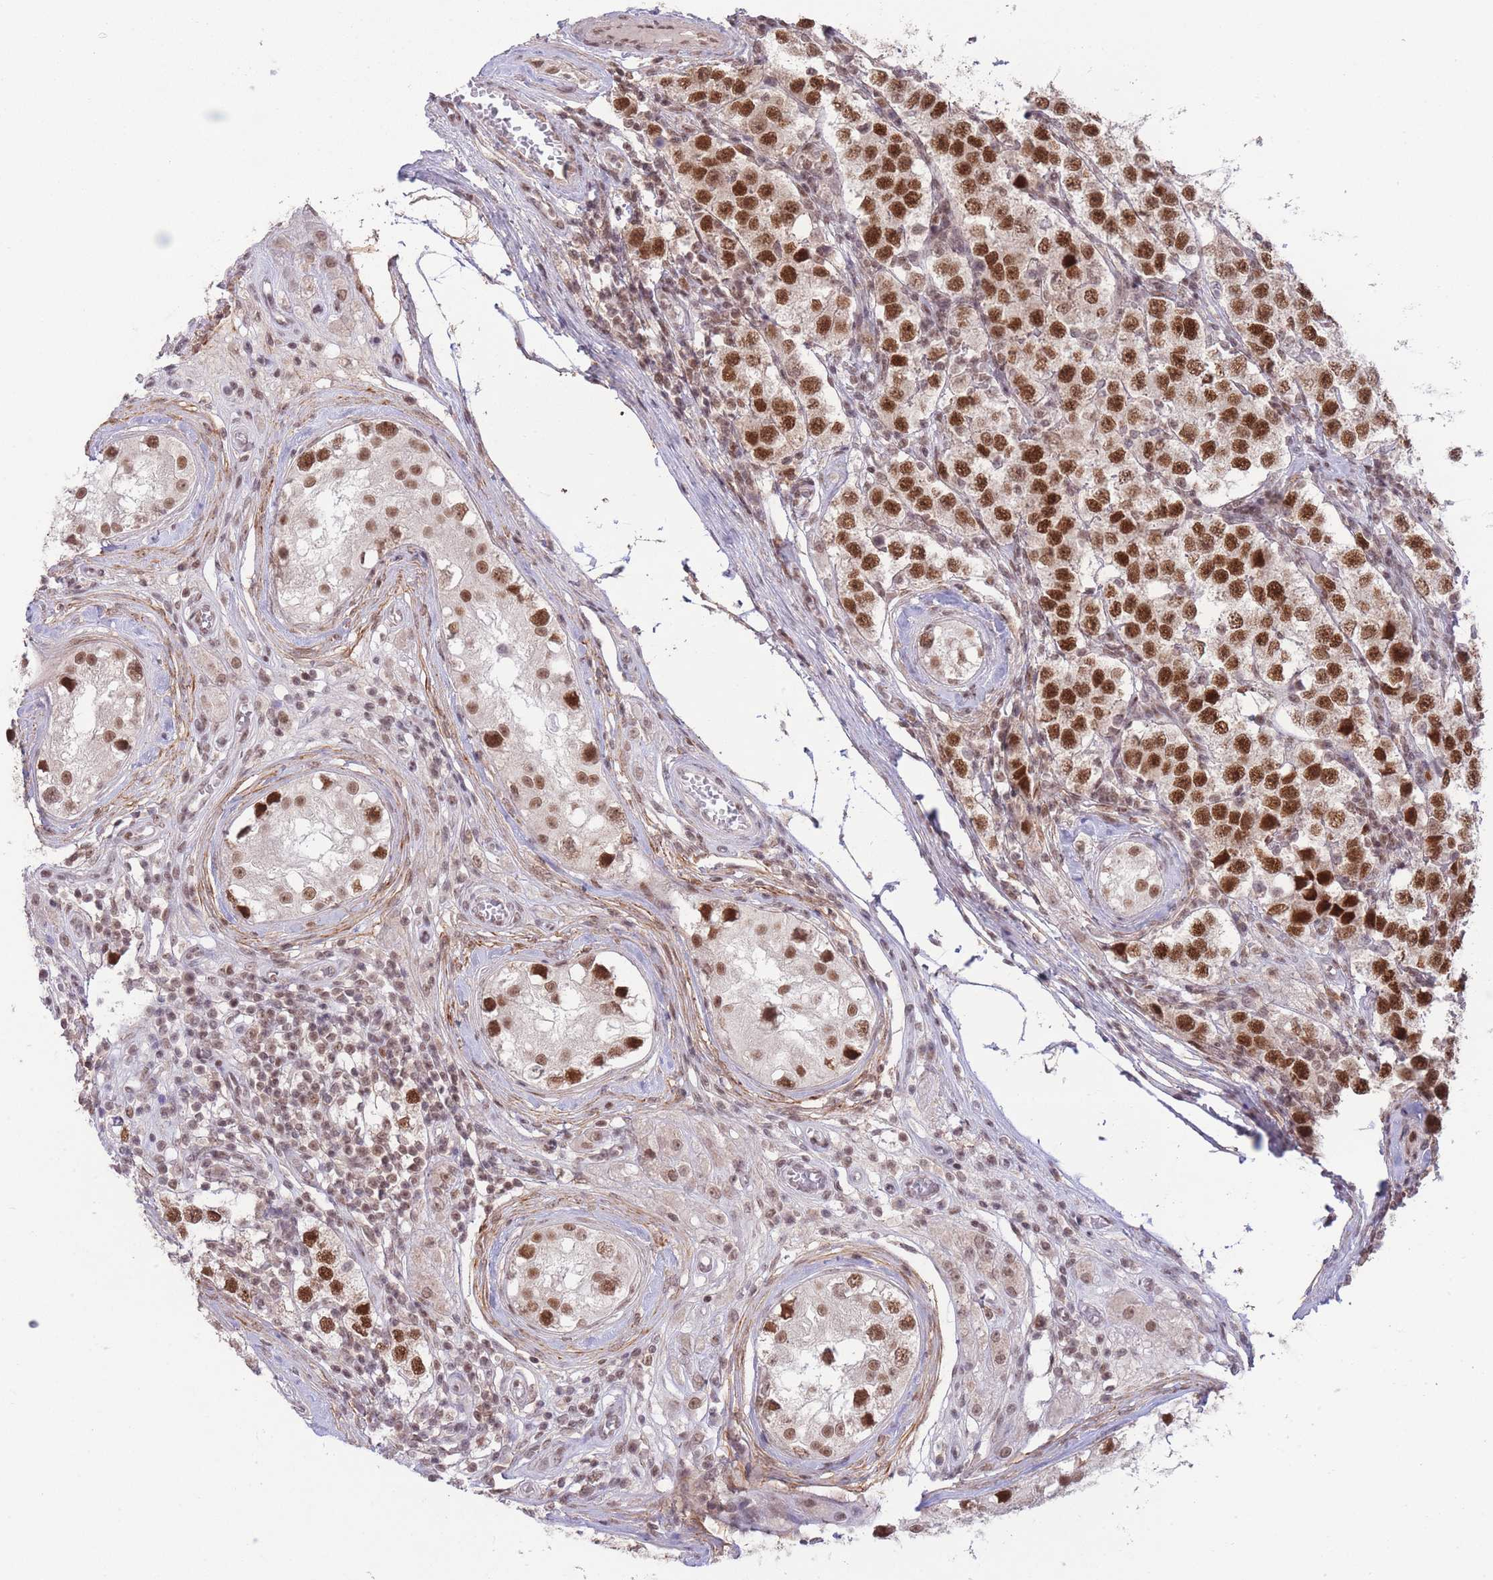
{"staining": {"intensity": "strong", "quantity": ">75%", "location": "nuclear"}, "tissue": "testis cancer", "cell_type": "Tumor cells", "image_type": "cancer", "snomed": [{"axis": "morphology", "description": "Seminoma, NOS"}, {"axis": "topography", "description": "Testis"}], "caption": "Human testis cancer (seminoma) stained with a brown dye displays strong nuclear positive staining in approximately >75% of tumor cells.", "gene": "CARD8", "patient": {"sex": "male", "age": 34}}